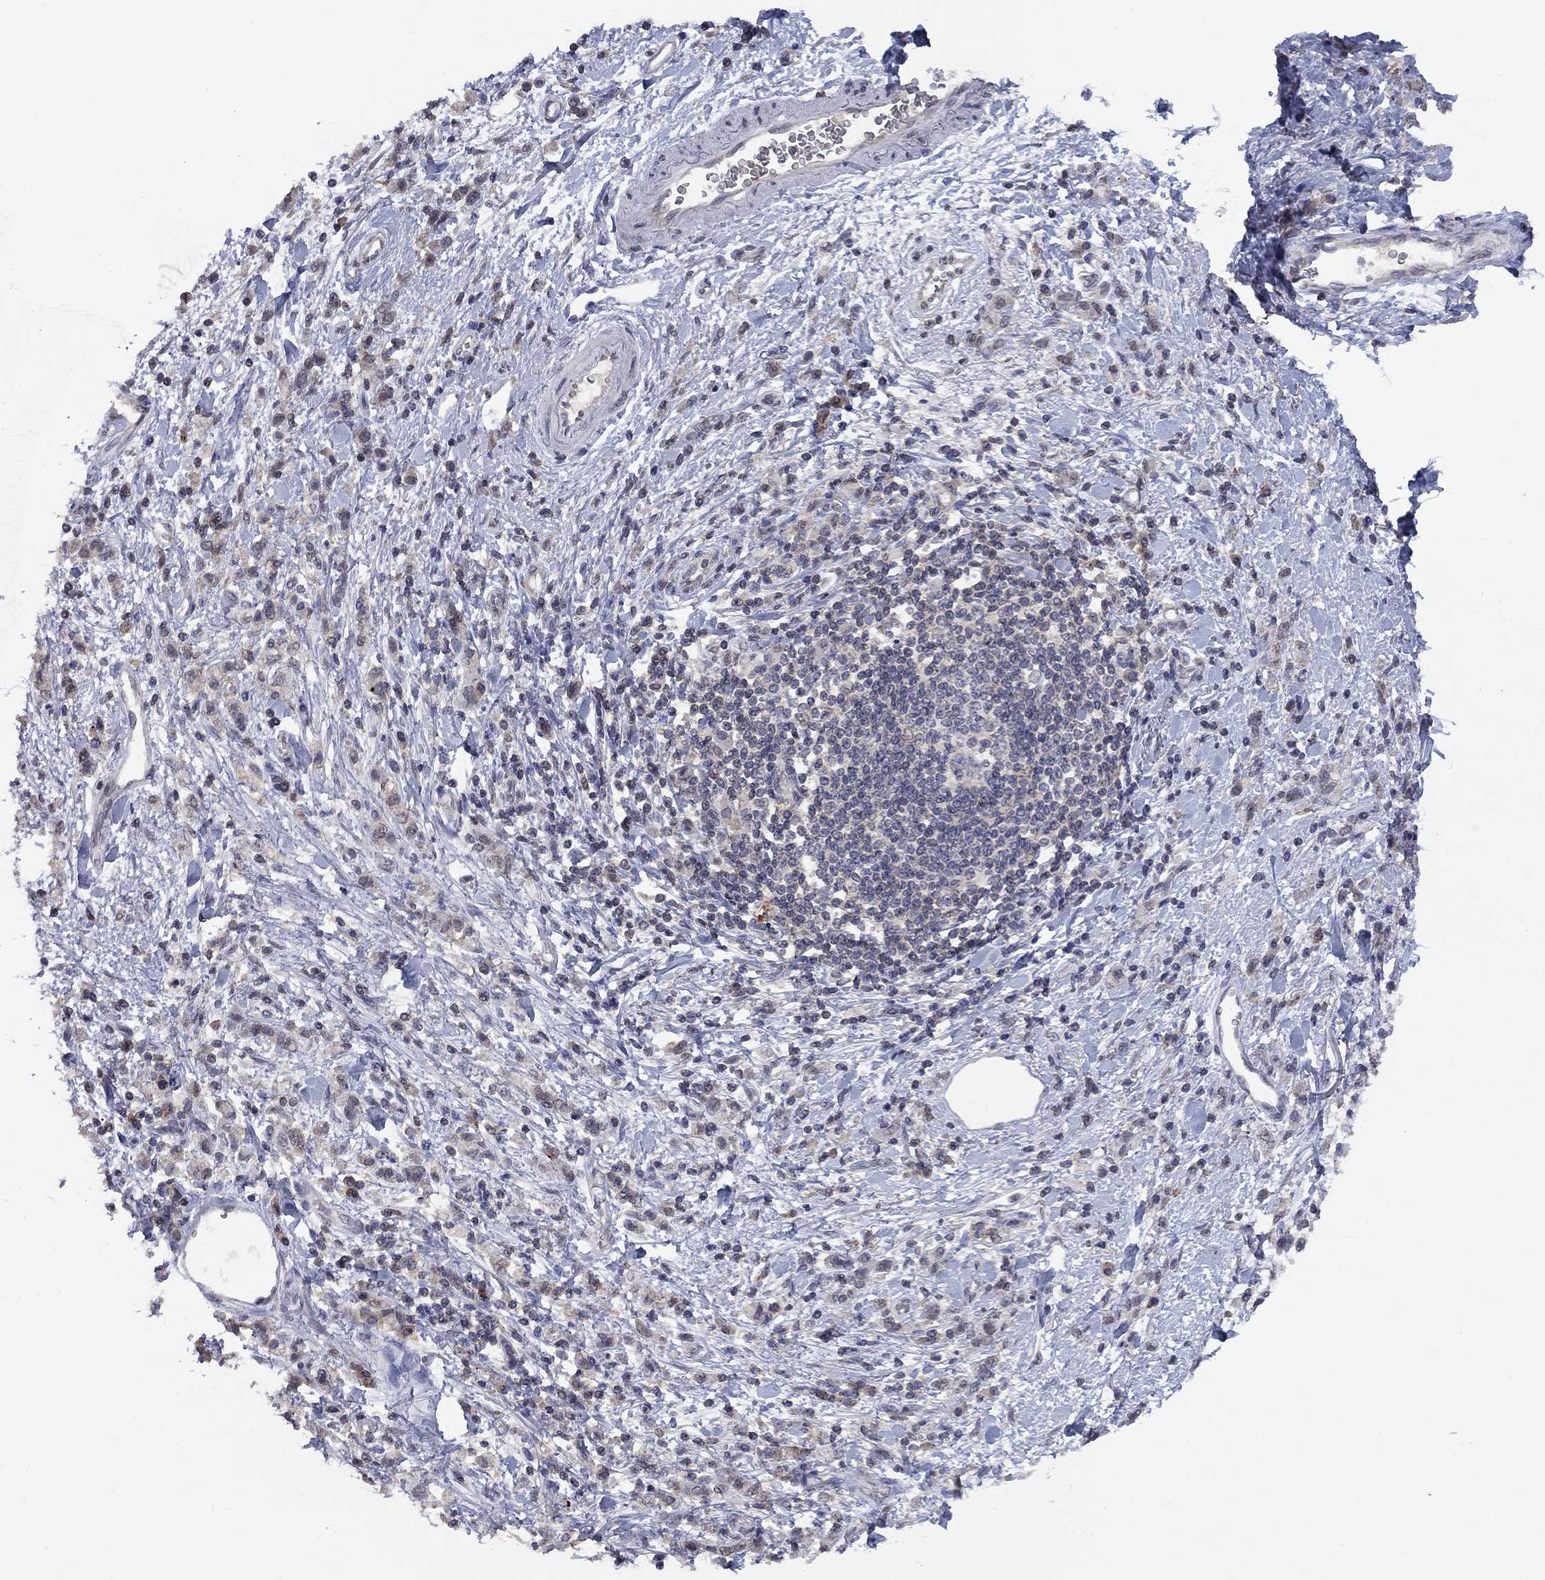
{"staining": {"intensity": "weak", "quantity": "25%-75%", "location": "cytoplasmic/membranous"}, "tissue": "stomach cancer", "cell_type": "Tumor cells", "image_type": "cancer", "snomed": [{"axis": "morphology", "description": "Adenocarcinoma, NOS"}, {"axis": "topography", "description": "Stomach"}], "caption": "Approximately 25%-75% of tumor cells in adenocarcinoma (stomach) display weak cytoplasmic/membranous protein staining as visualized by brown immunohistochemical staining.", "gene": "SPATA33", "patient": {"sex": "male", "age": 77}}